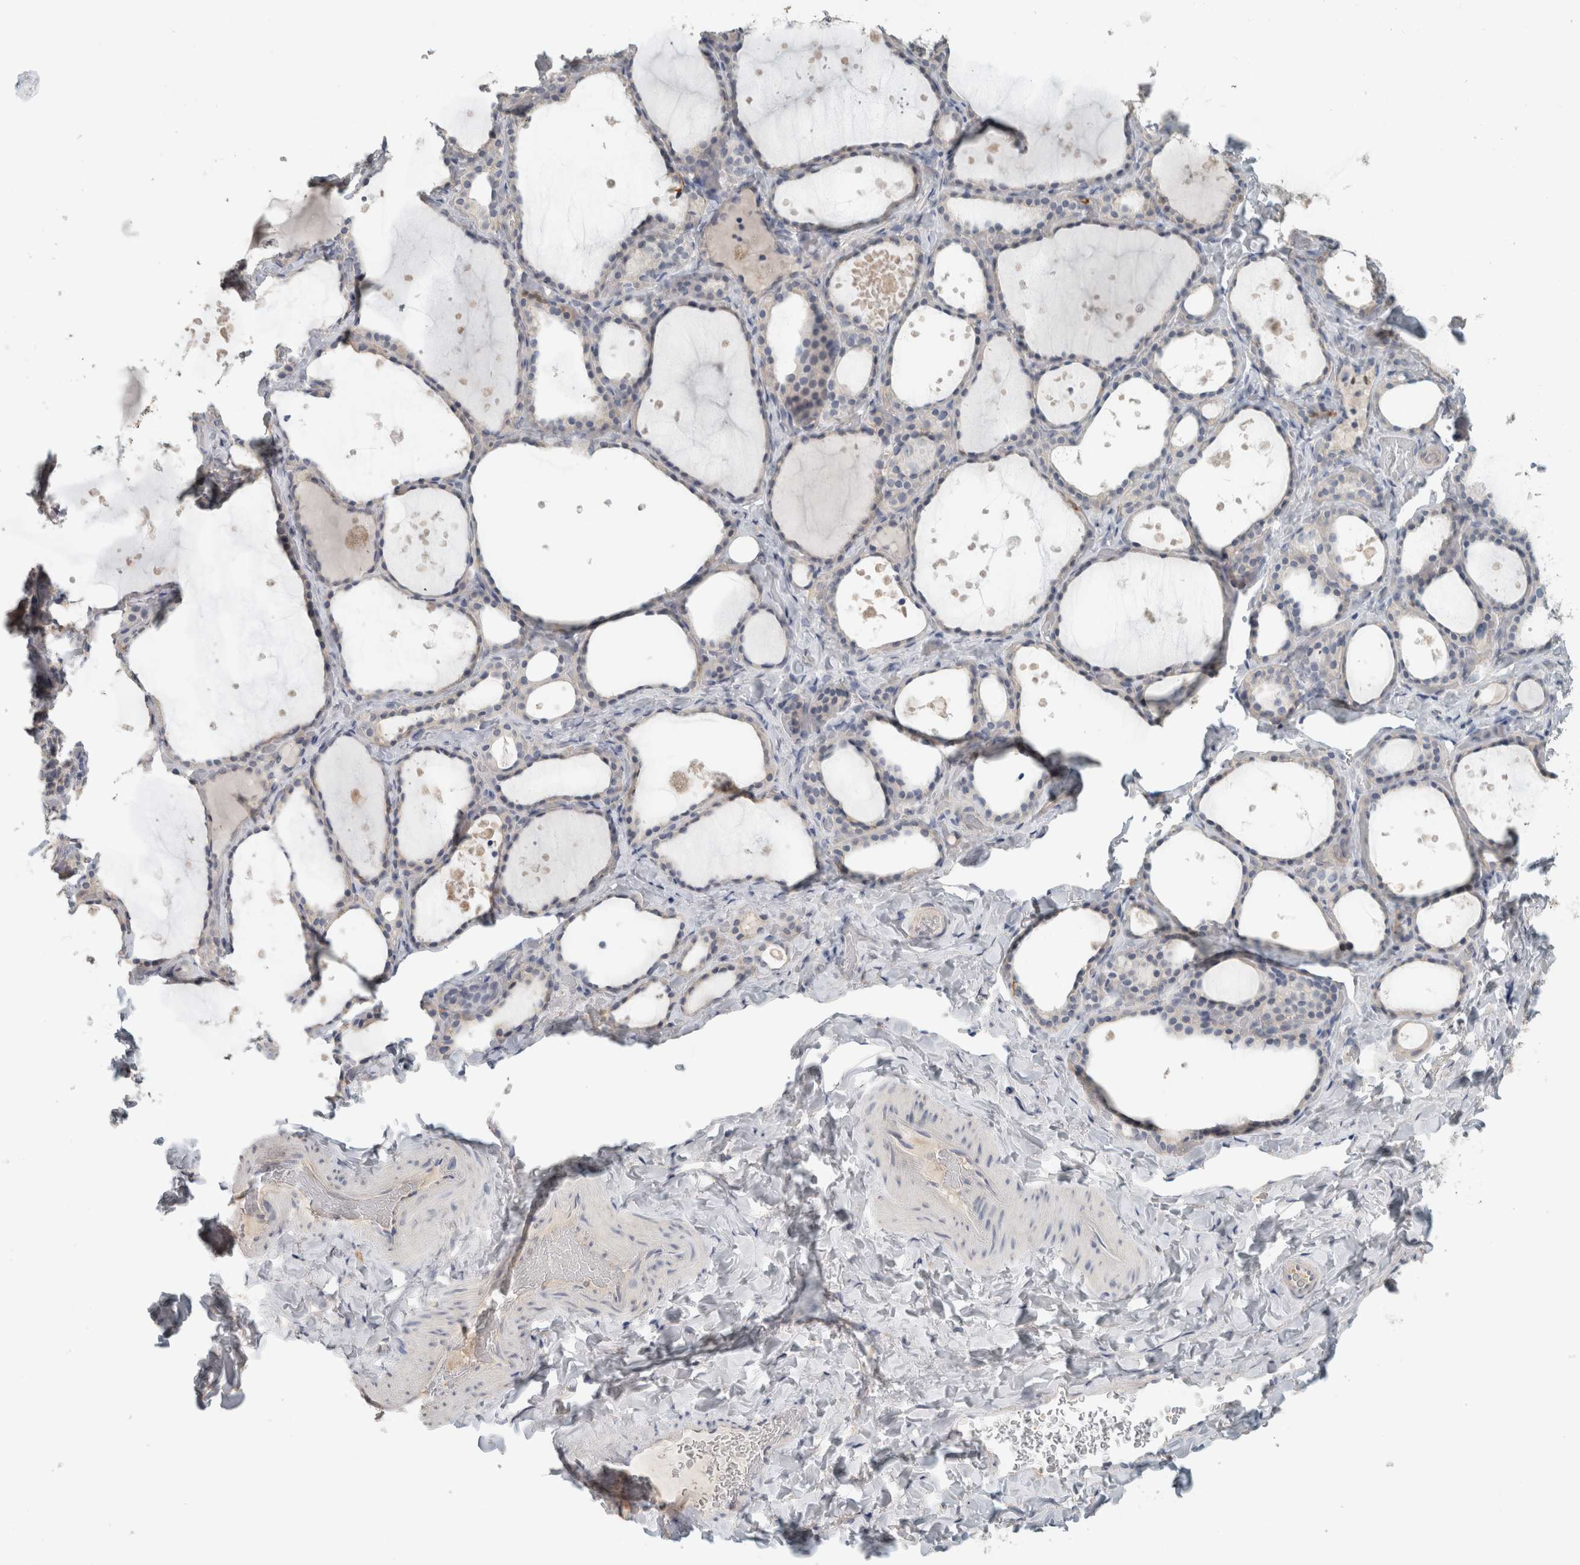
{"staining": {"intensity": "negative", "quantity": "none", "location": "none"}, "tissue": "thyroid gland", "cell_type": "Glandular cells", "image_type": "normal", "snomed": [{"axis": "morphology", "description": "Normal tissue, NOS"}, {"axis": "topography", "description": "Thyroid gland"}], "caption": "IHC histopathology image of benign thyroid gland stained for a protein (brown), which demonstrates no expression in glandular cells.", "gene": "SCIN", "patient": {"sex": "female", "age": 44}}